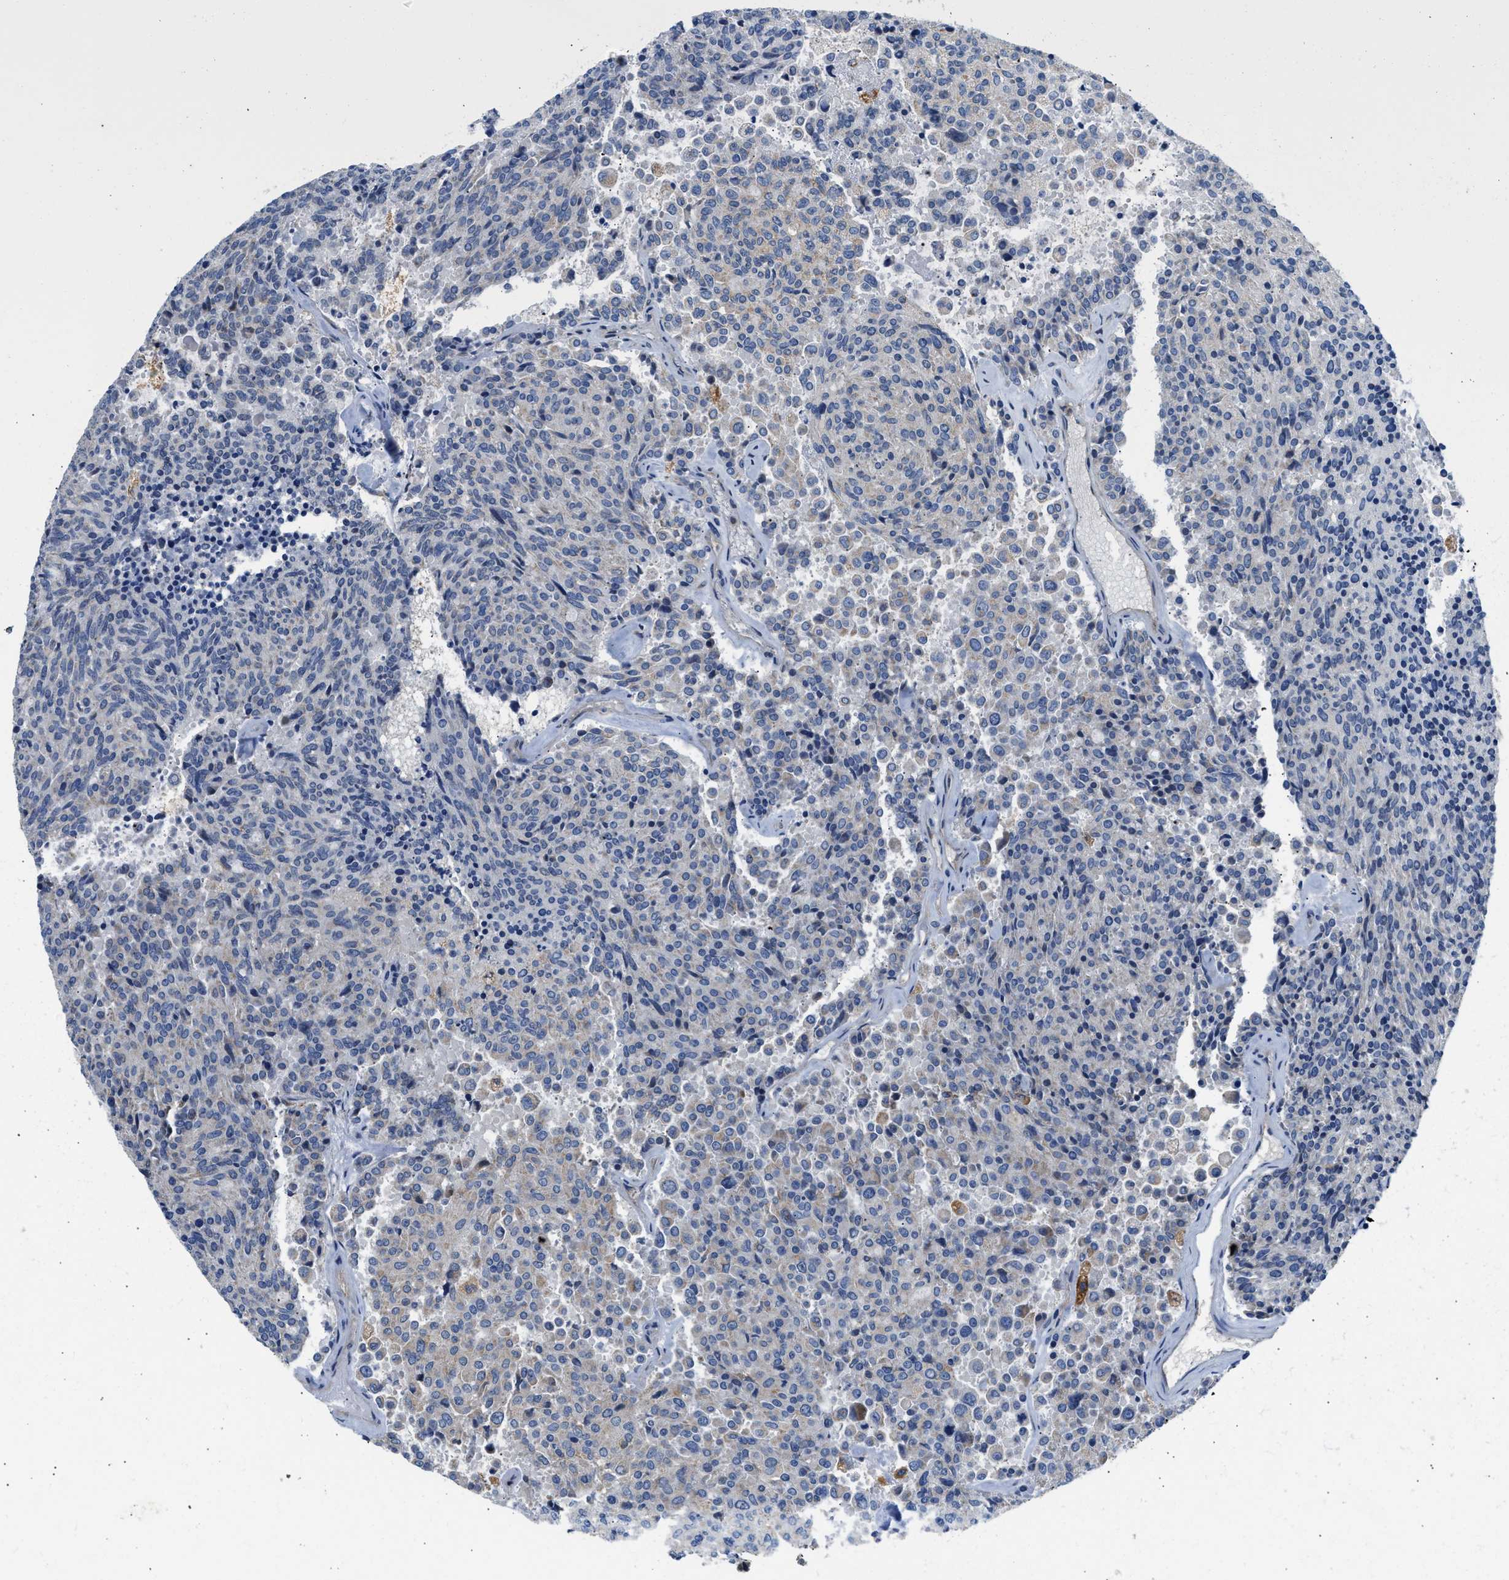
{"staining": {"intensity": "negative", "quantity": "none", "location": "none"}, "tissue": "carcinoid", "cell_type": "Tumor cells", "image_type": "cancer", "snomed": [{"axis": "morphology", "description": "Carcinoid, malignant, NOS"}, {"axis": "topography", "description": "Pancreas"}], "caption": "IHC histopathology image of neoplastic tissue: human malignant carcinoid stained with DAB (3,3'-diaminobenzidine) exhibits no significant protein expression in tumor cells. (DAB (3,3'-diaminobenzidine) IHC, high magnification).", "gene": "RAB31", "patient": {"sex": "female", "age": 54}}